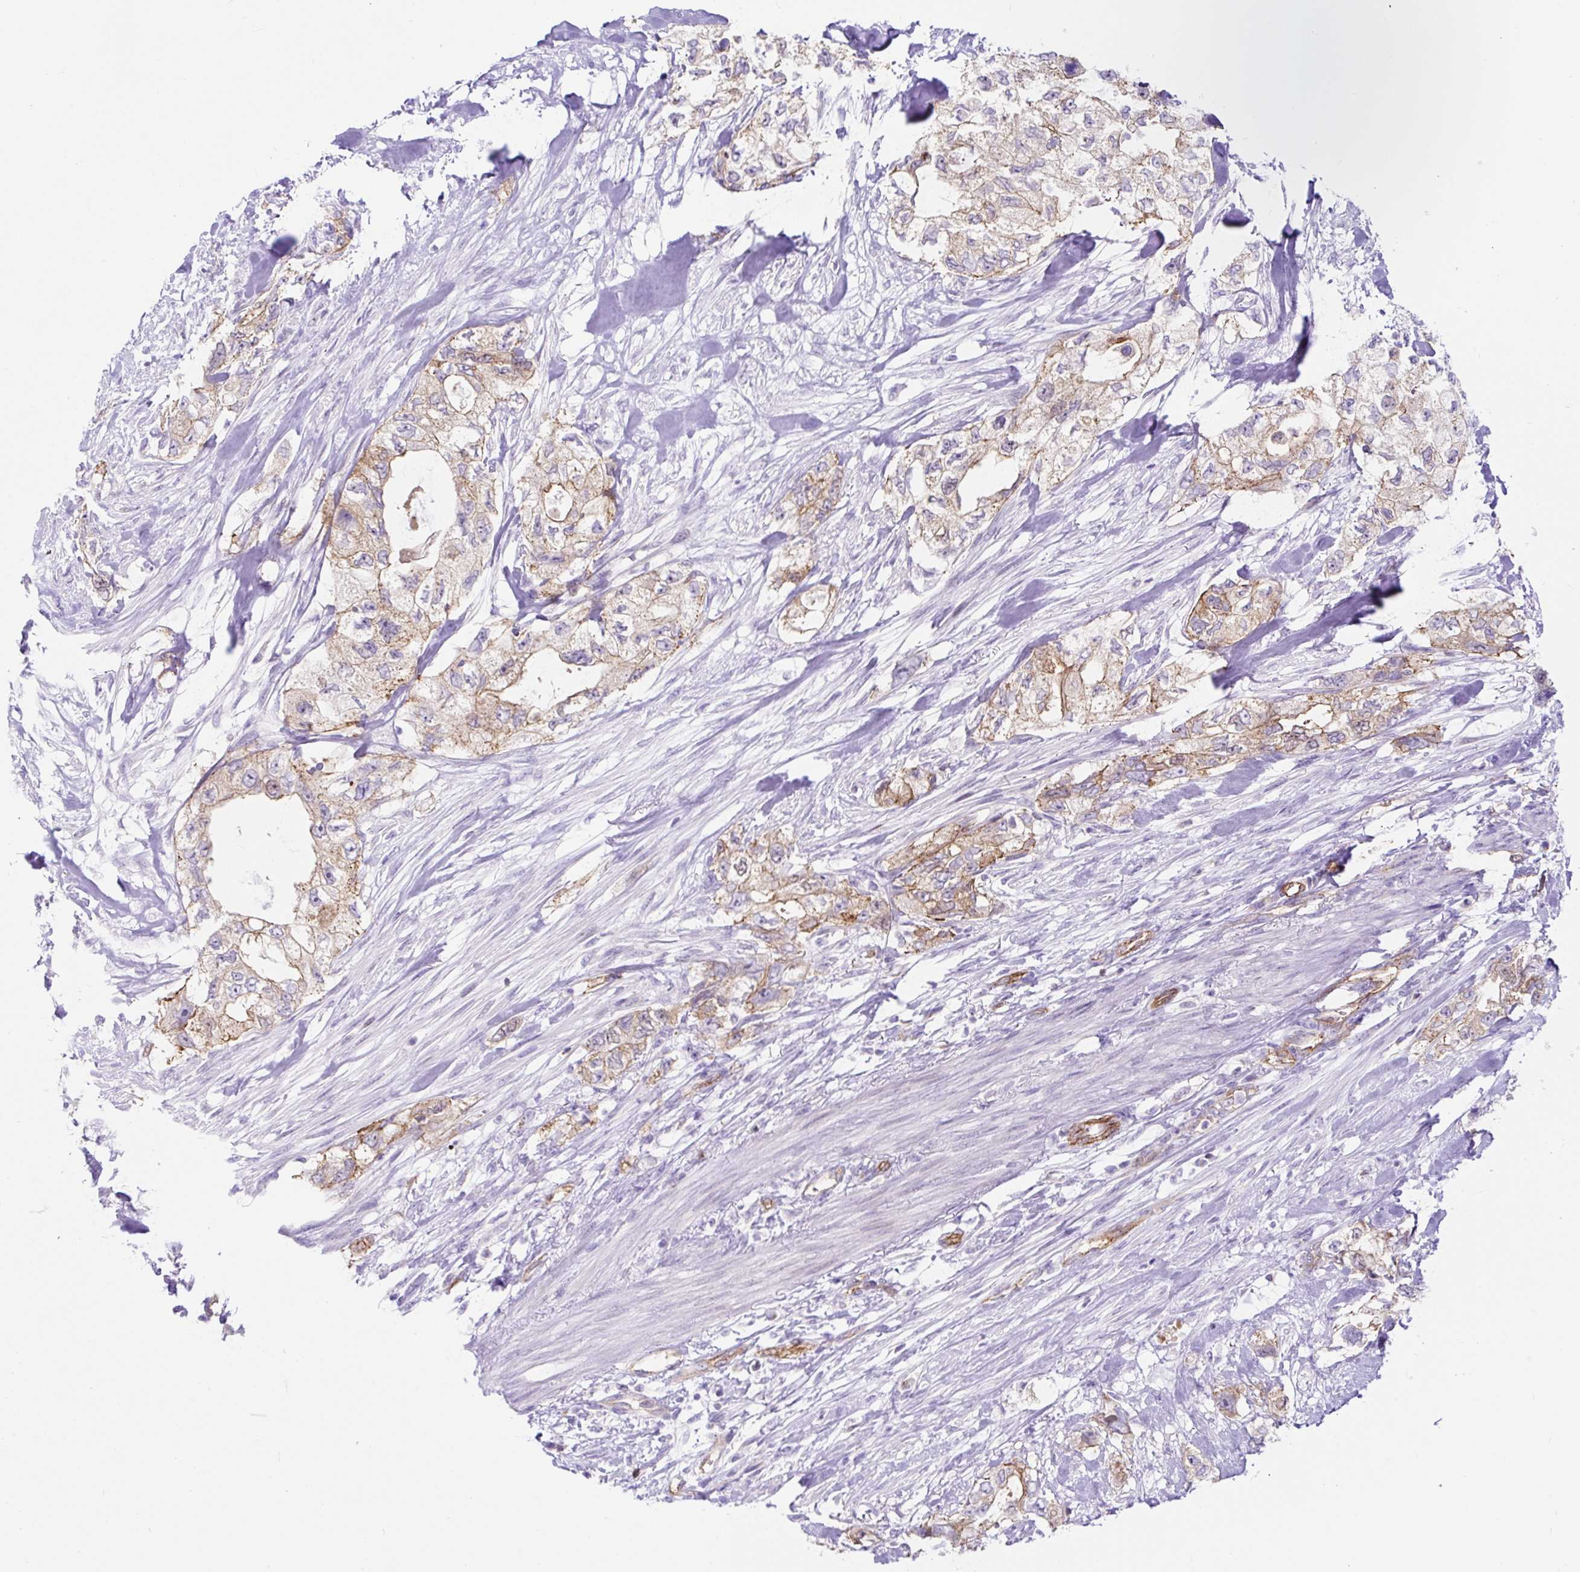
{"staining": {"intensity": "moderate", "quantity": ">75%", "location": "cytoplasmic/membranous"}, "tissue": "pancreatic cancer", "cell_type": "Tumor cells", "image_type": "cancer", "snomed": [{"axis": "morphology", "description": "Adenocarcinoma, NOS"}, {"axis": "topography", "description": "Pancreas"}], "caption": "Immunohistochemistry (DAB (3,3'-diaminobenzidine)) staining of human pancreatic cancer displays moderate cytoplasmic/membranous protein positivity in approximately >75% of tumor cells. (DAB (3,3'-diaminobenzidine) IHC with brightfield microscopy, high magnification).", "gene": "HIP1R", "patient": {"sex": "female", "age": 73}}